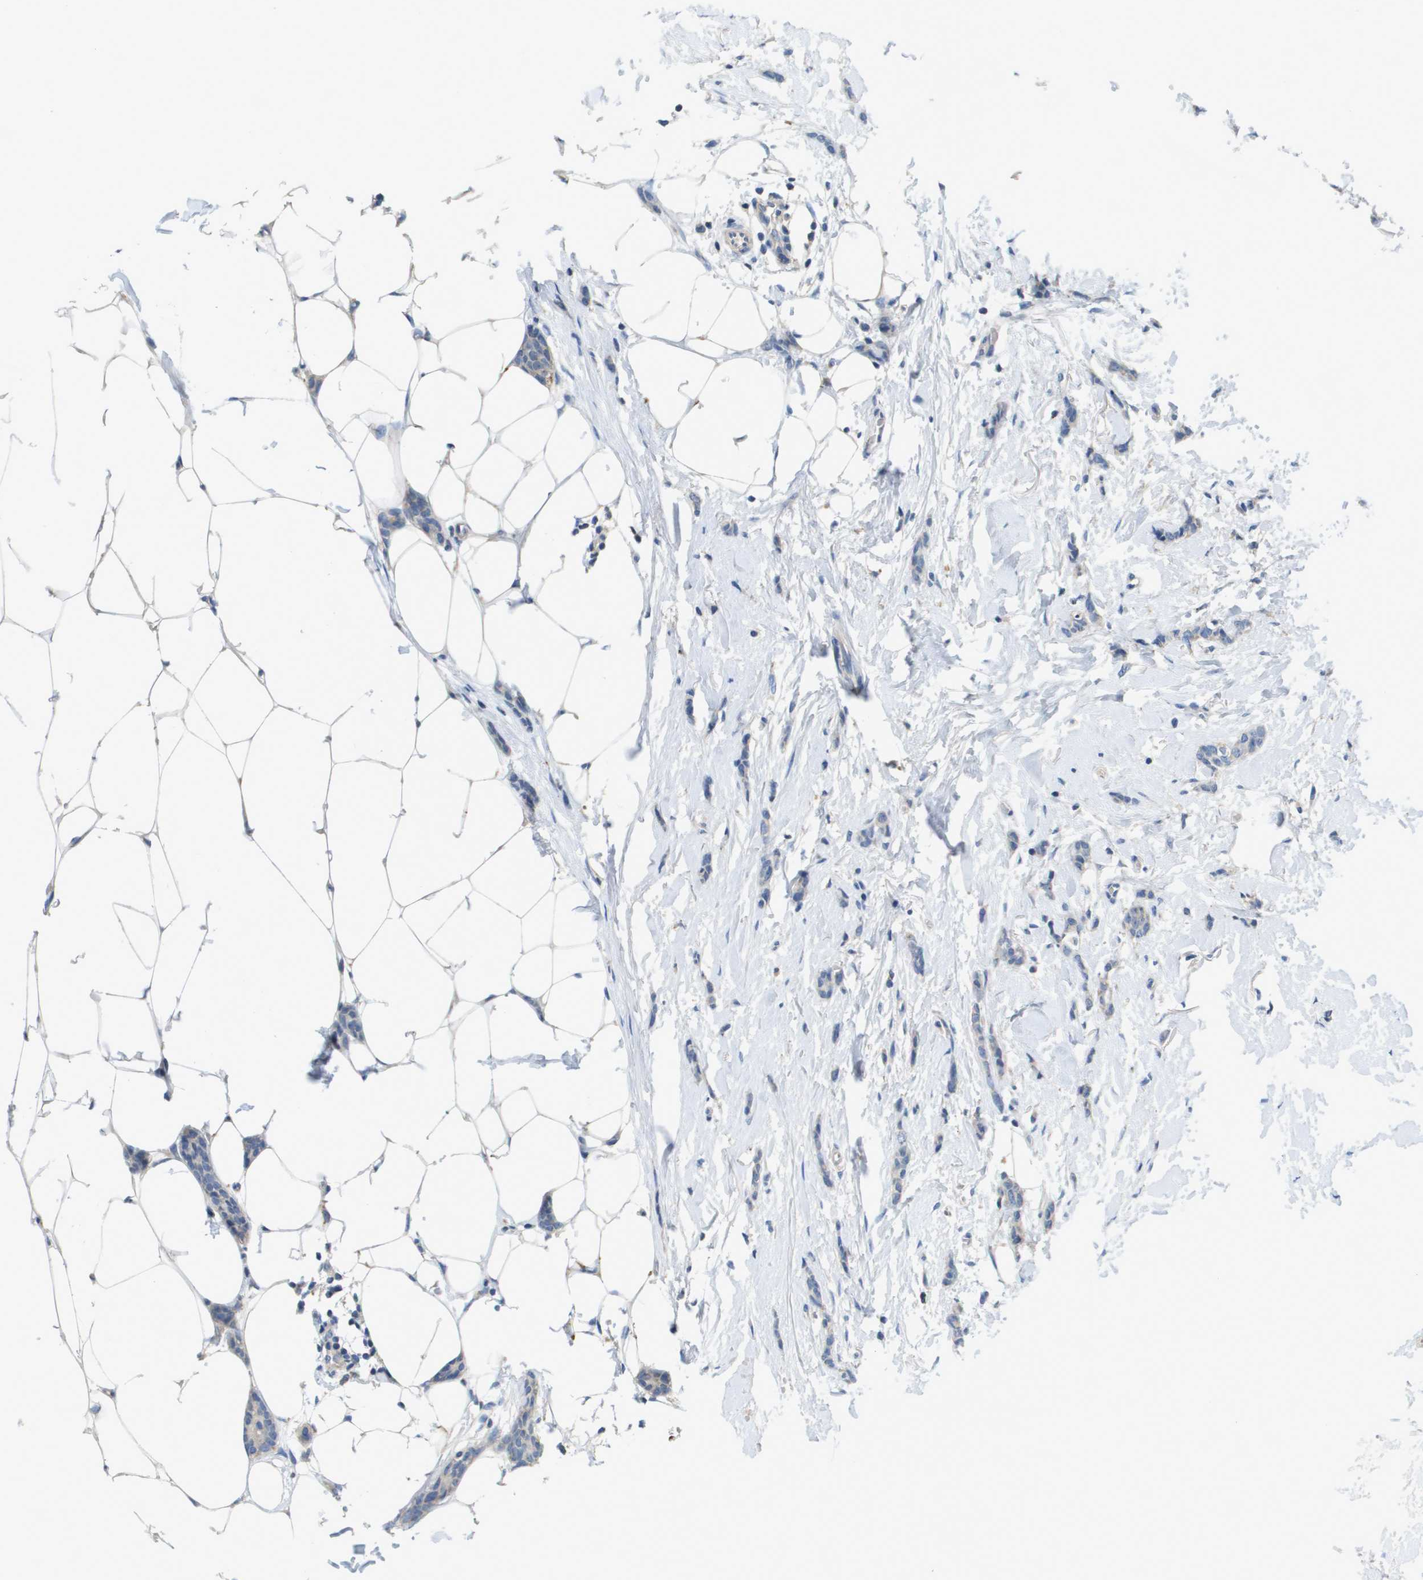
{"staining": {"intensity": "negative", "quantity": "none", "location": "none"}, "tissue": "breast cancer", "cell_type": "Tumor cells", "image_type": "cancer", "snomed": [{"axis": "morphology", "description": "Lobular carcinoma"}, {"axis": "topography", "description": "Skin"}, {"axis": "topography", "description": "Breast"}], "caption": "The IHC micrograph has no significant positivity in tumor cells of breast cancer (lobular carcinoma) tissue.", "gene": "B3GNT5", "patient": {"sex": "female", "age": 46}}